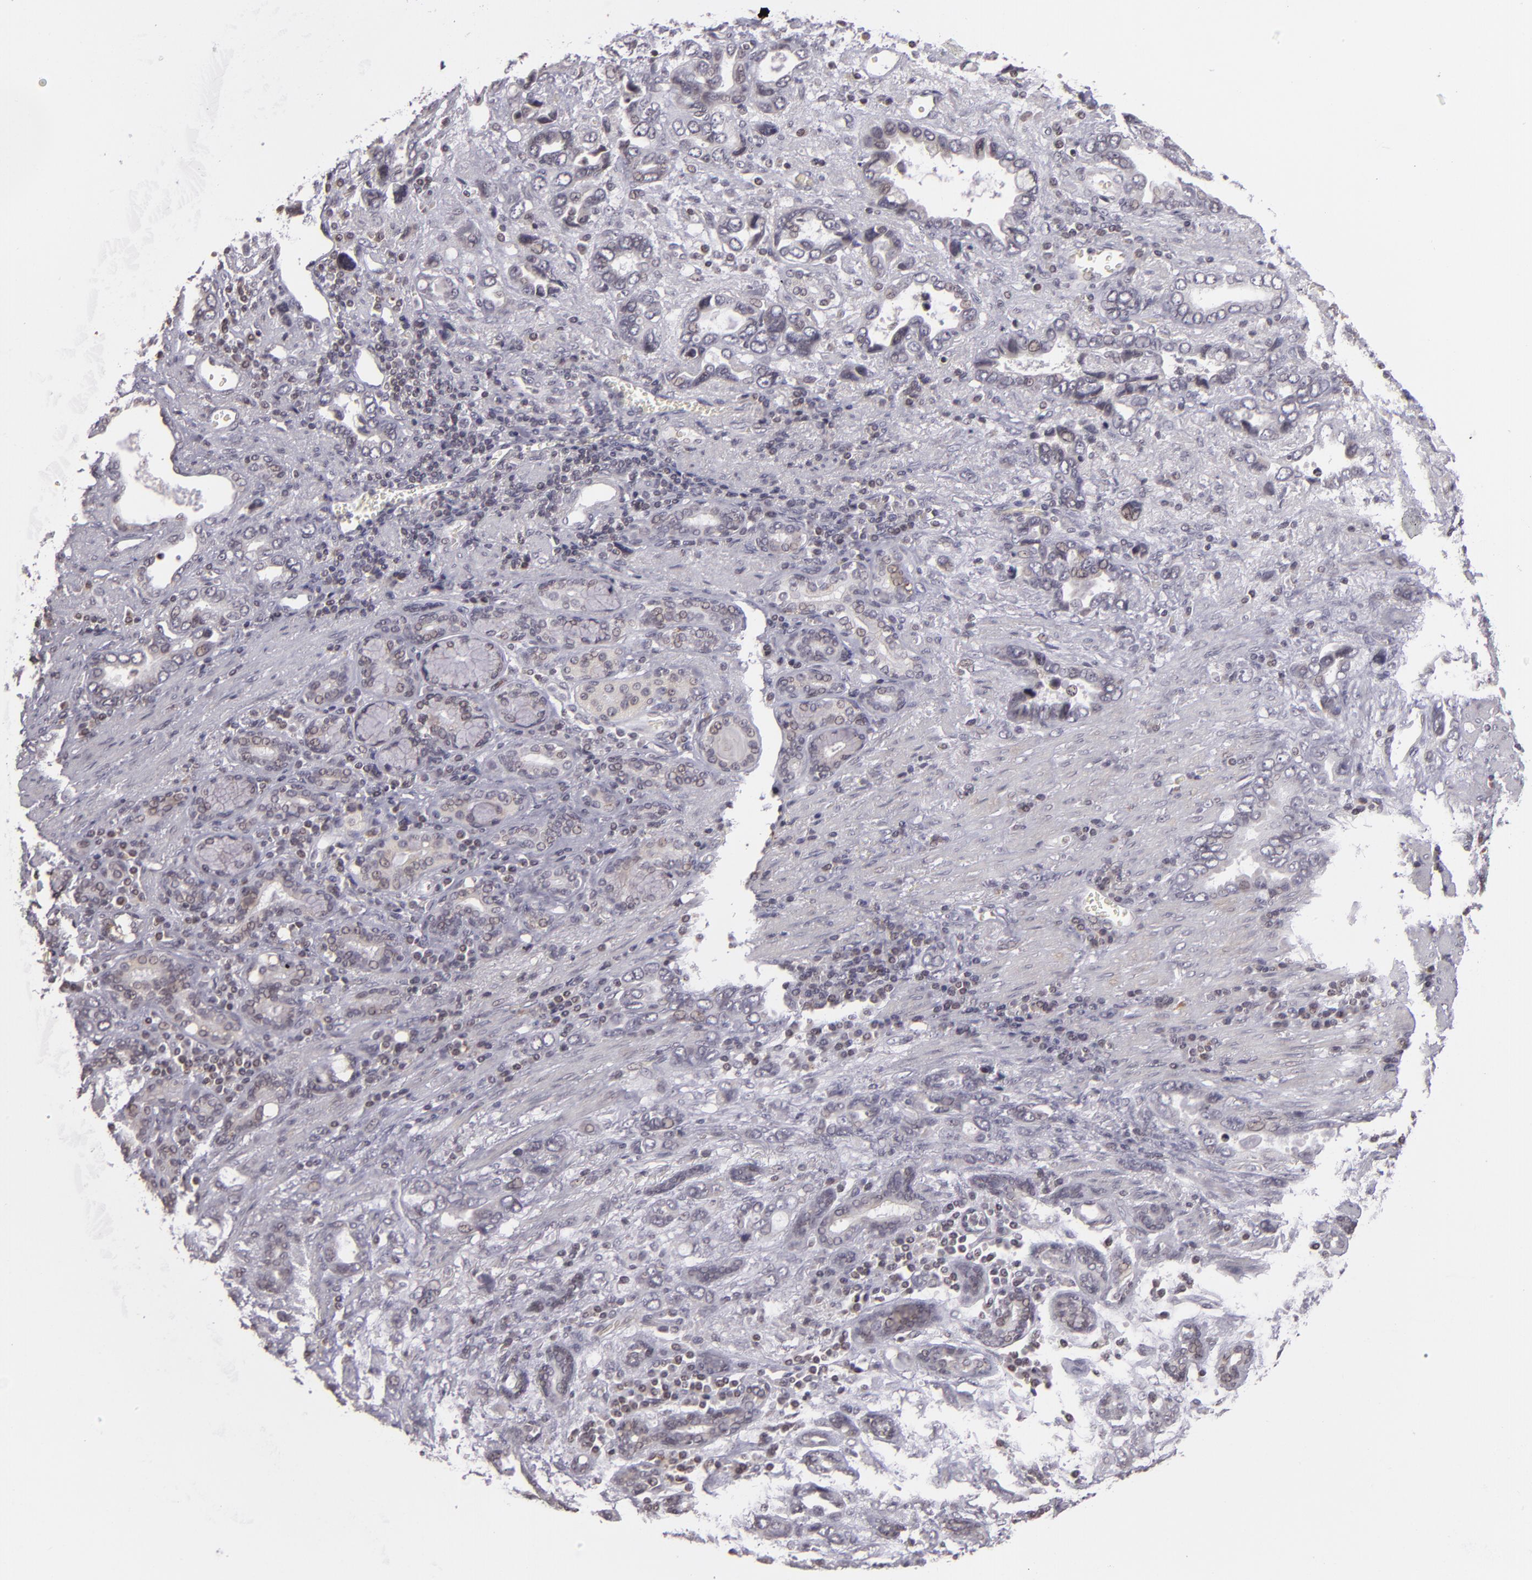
{"staining": {"intensity": "negative", "quantity": "none", "location": "none"}, "tissue": "stomach cancer", "cell_type": "Tumor cells", "image_type": "cancer", "snomed": [{"axis": "morphology", "description": "Adenocarcinoma, NOS"}, {"axis": "topography", "description": "Stomach"}], "caption": "Tumor cells show no significant protein positivity in adenocarcinoma (stomach).", "gene": "AKAP6", "patient": {"sex": "male", "age": 78}}